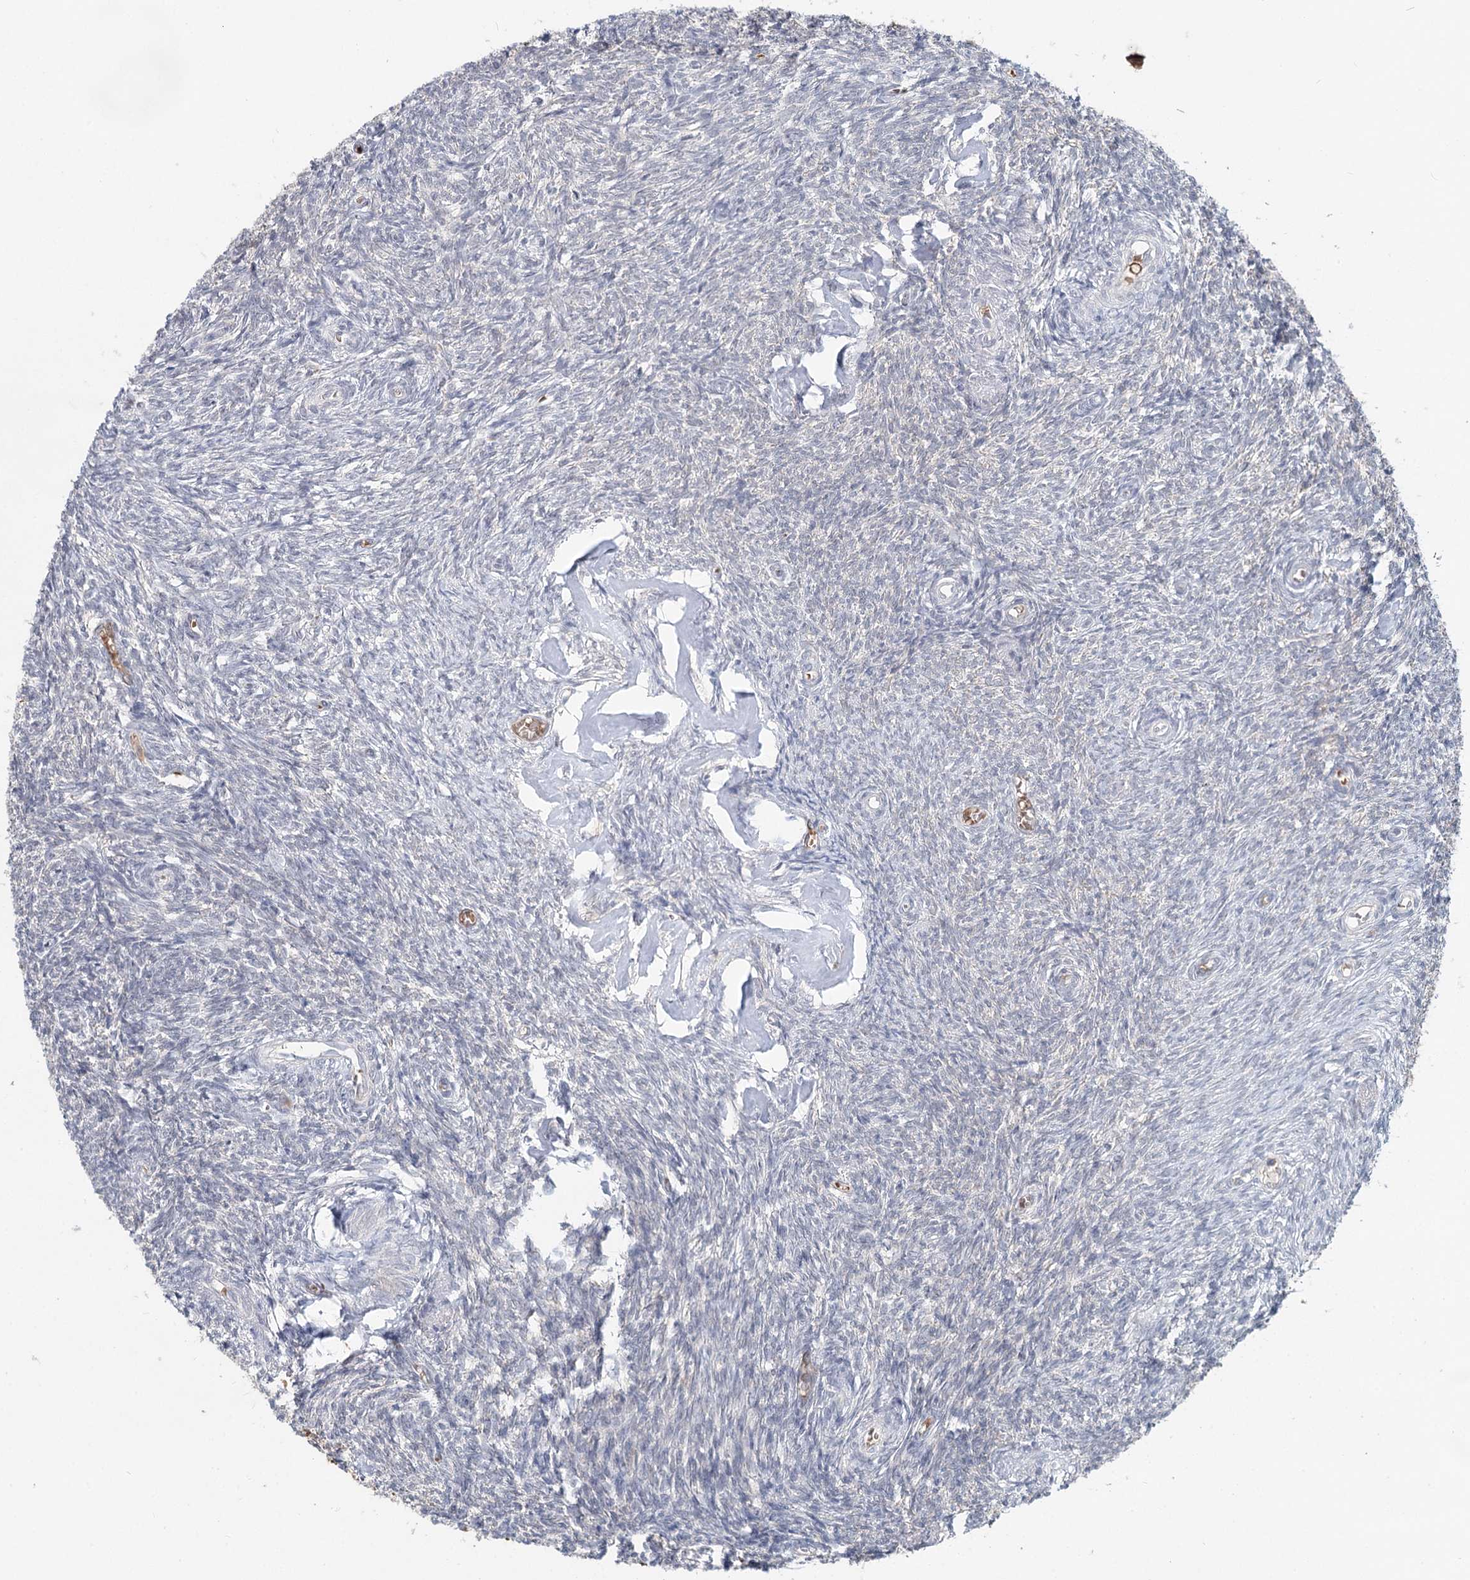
{"staining": {"intensity": "negative", "quantity": "none", "location": "none"}, "tissue": "ovary", "cell_type": "Follicle cells", "image_type": "normal", "snomed": [{"axis": "morphology", "description": "Normal tissue, NOS"}, {"axis": "topography", "description": "Ovary"}], "caption": "Histopathology image shows no significant protein expression in follicle cells of benign ovary.", "gene": "FBXO7", "patient": {"sex": "female", "age": 44}}